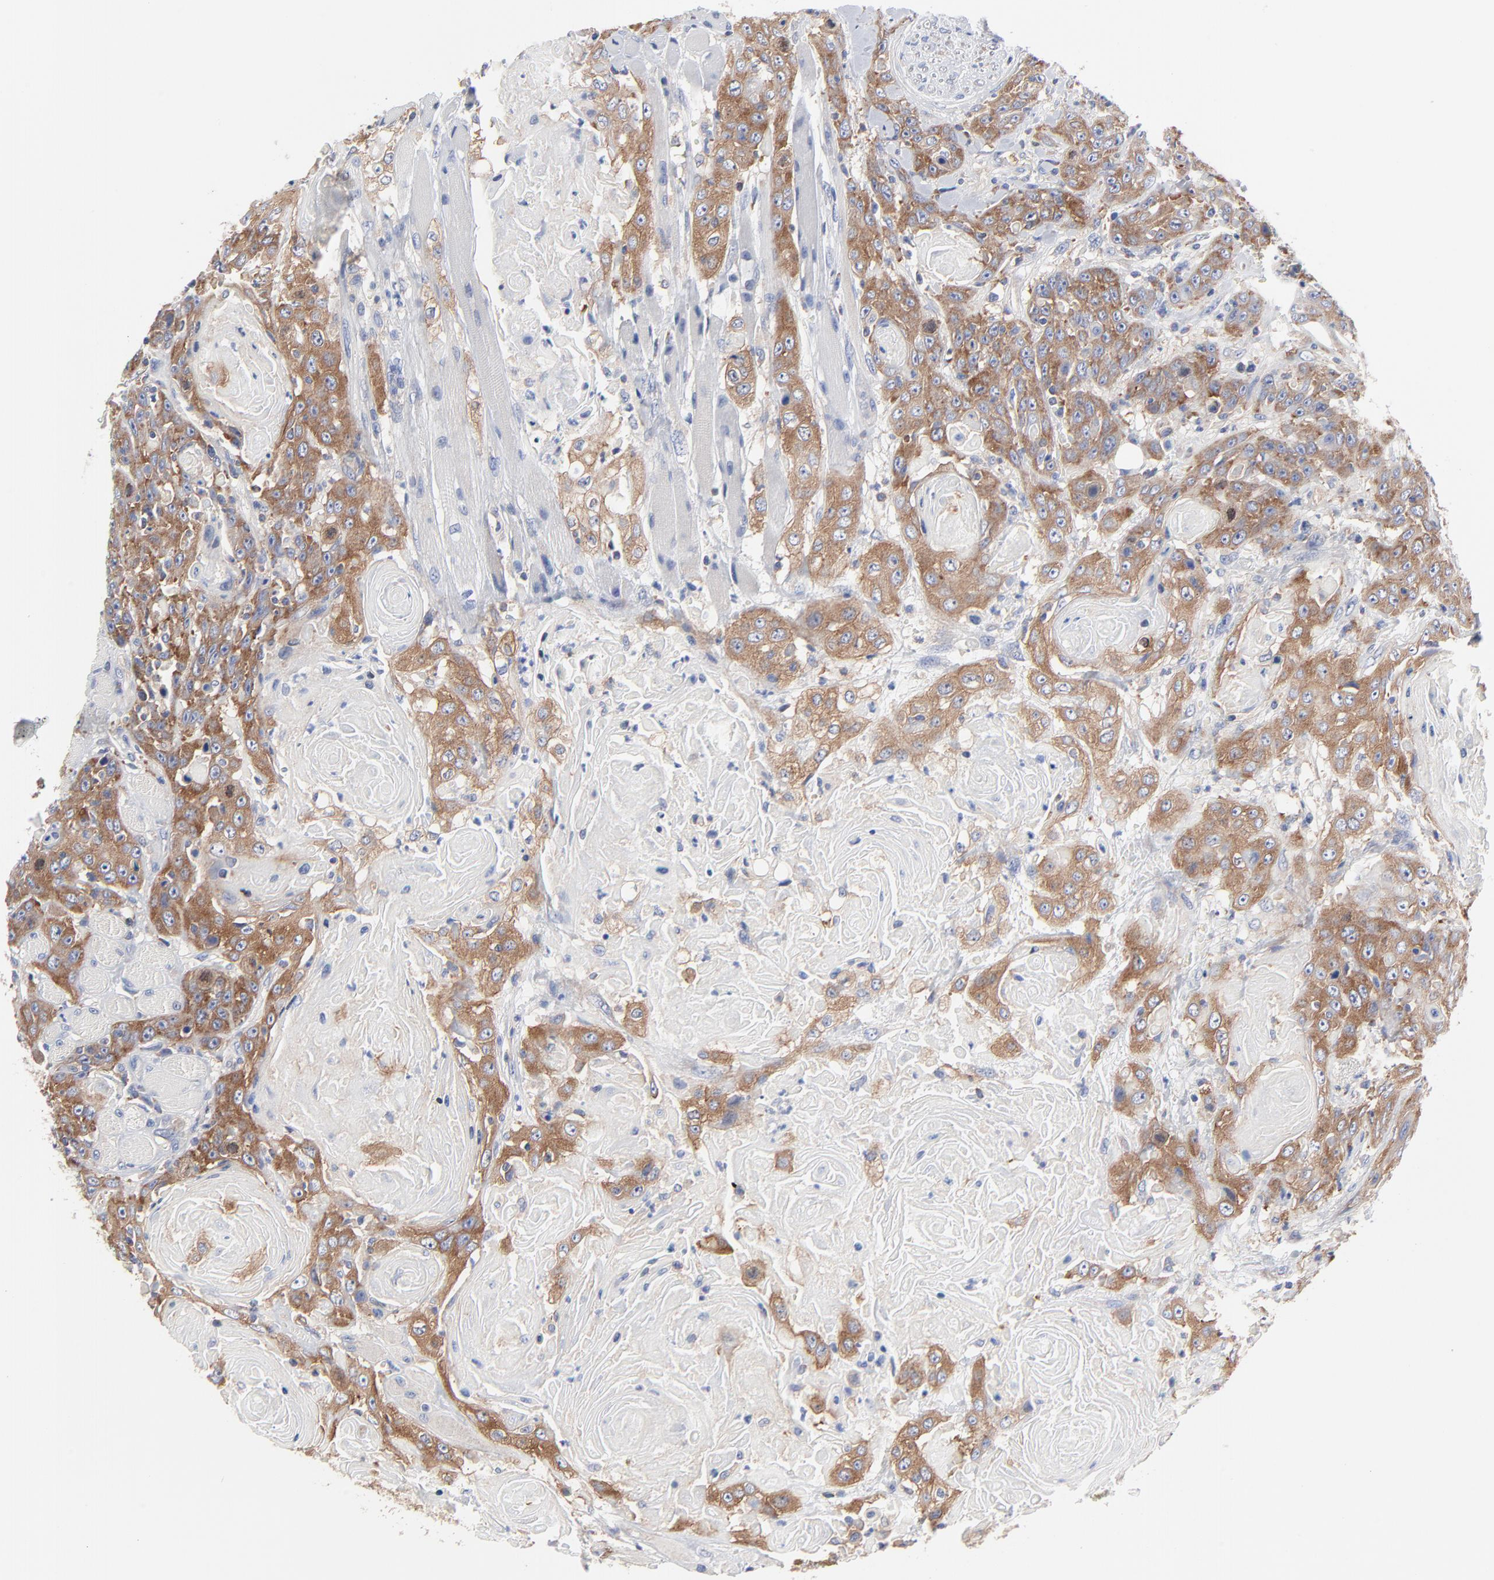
{"staining": {"intensity": "strong", "quantity": ">75%", "location": "cytoplasmic/membranous"}, "tissue": "head and neck cancer", "cell_type": "Tumor cells", "image_type": "cancer", "snomed": [{"axis": "morphology", "description": "Squamous cell carcinoma, NOS"}, {"axis": "topography", "description": "Head-Neck"}], "caption": "DAB immunohistochemical staining of human squamous cell carcinoma (head and neck) reveals strong cytoplasmic/membranous protein positivity in about >75% of tumor cells.", "gene": "CD2AP", "patient": {"sex": "female", "age": 84}}